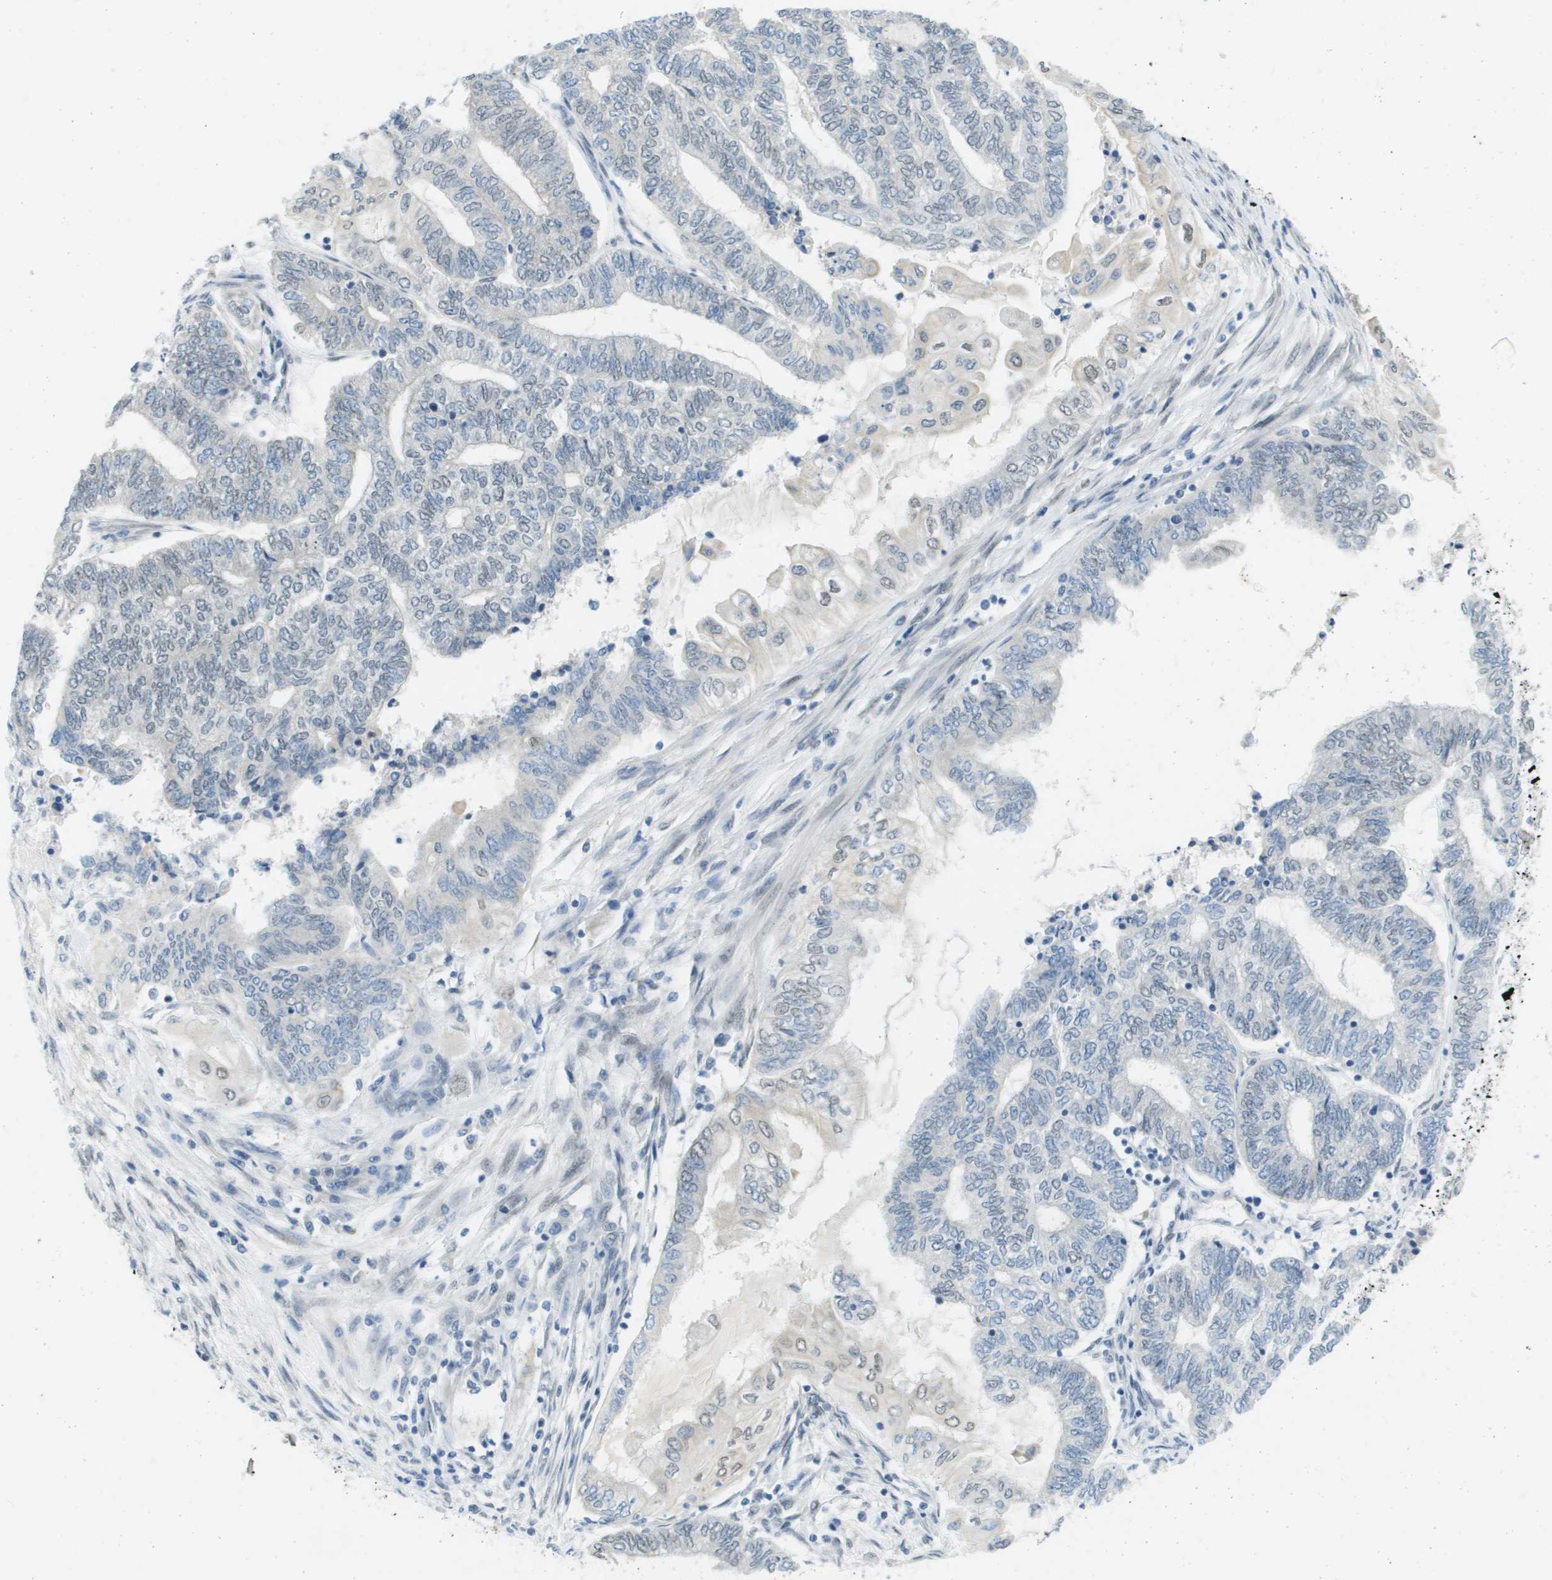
{"staining": {"intensity": "weak", "quantity": "<25%", "location": "nuclear"}, "tissue": "endometrial cancer", "cell_type": "Tumor cells", "image_type": "cancer", "snomed": [{"axis": "morphology", "description": "Adenocarcinoma, NOS"}, {"axis": "topography", "description": "Uterus"}, {"axis": "topography", "description": "Endometrium"}], "caption": "A photomicrograph of endometrial cancer stained for a protein shows no brown staining in tumor cells.", "gene": "ARID1B", "patient": {"sex": "female", "age": 70}}